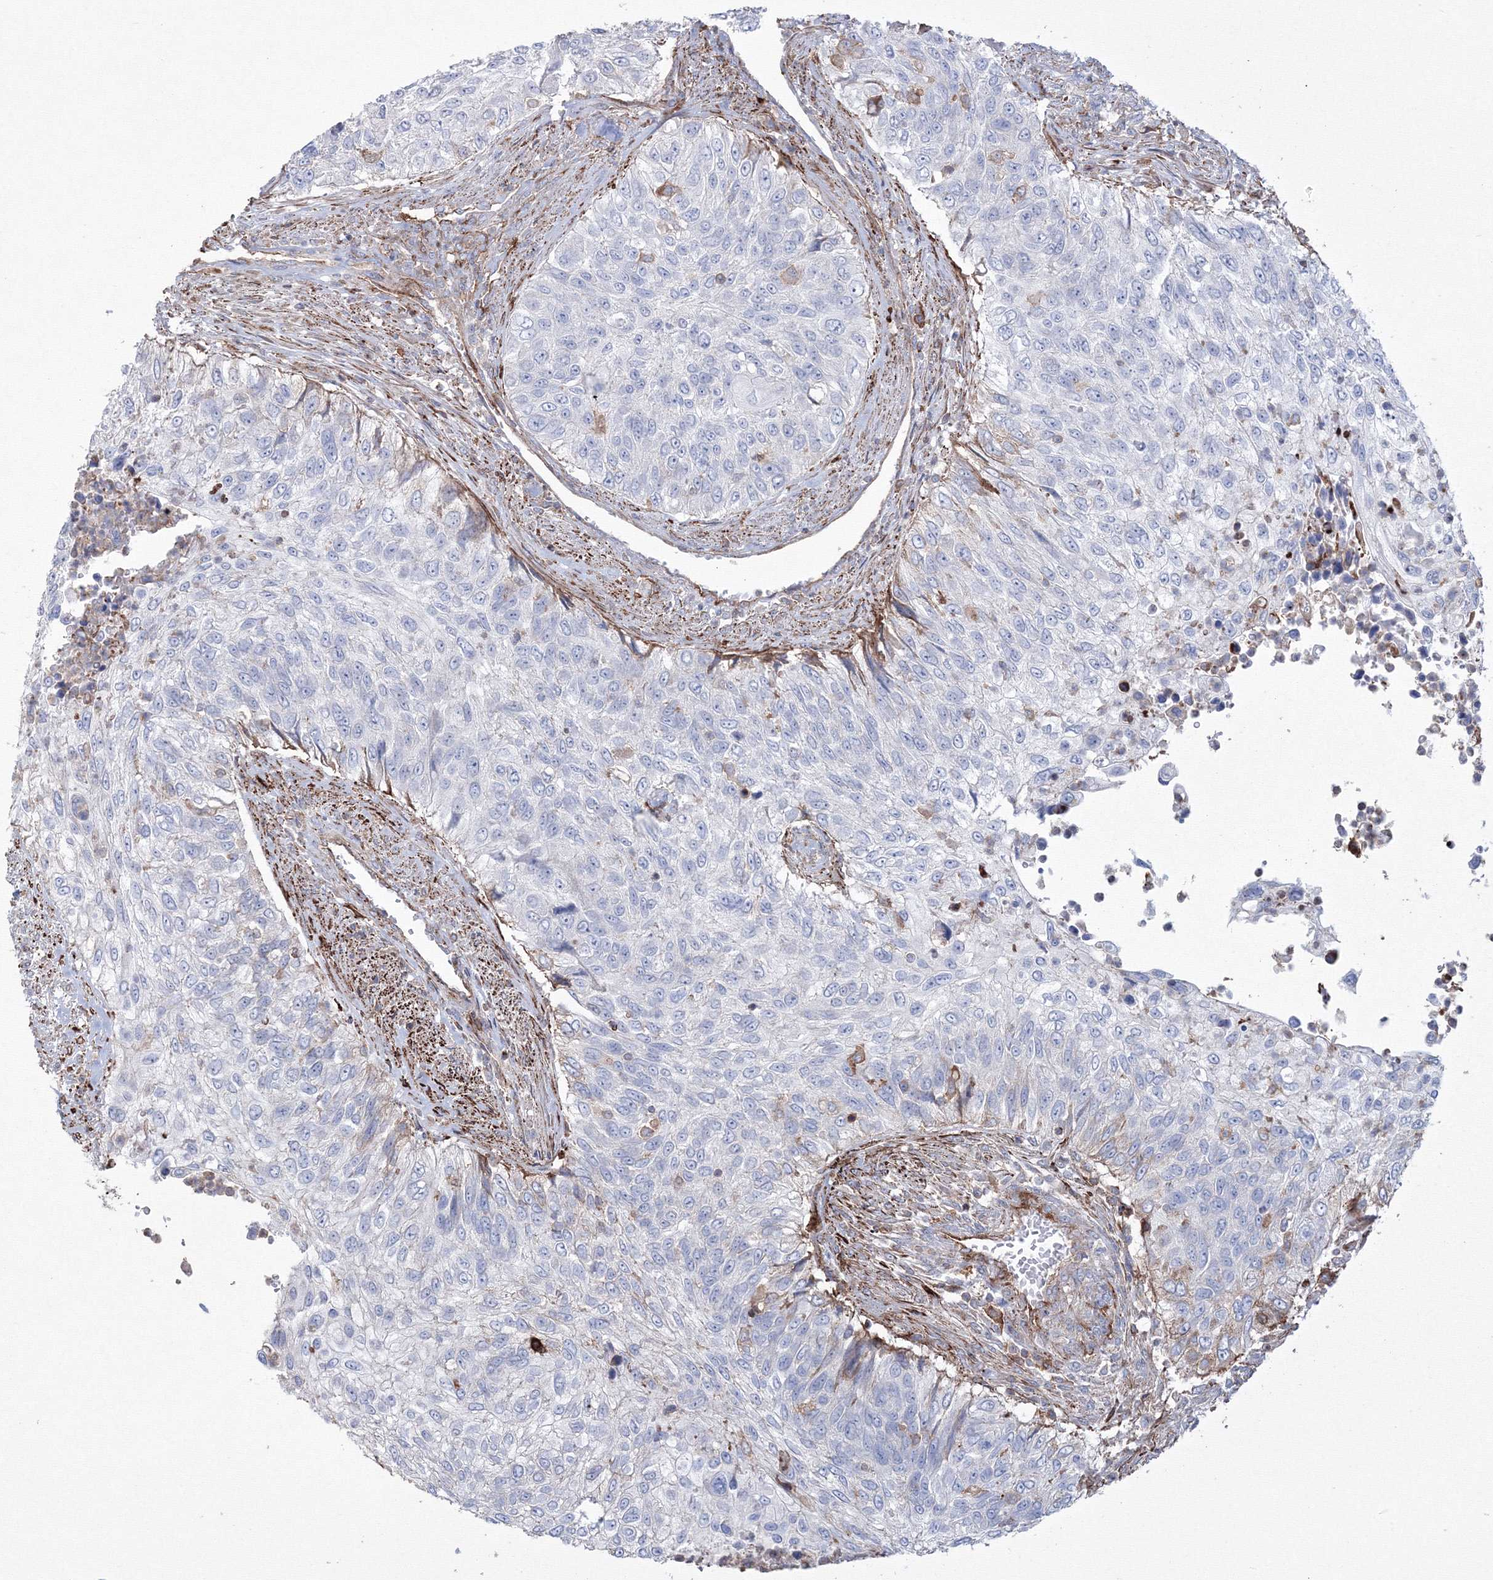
{"staining": {"intensity": "negative", "quantity": "none", "location": "none"}, "tissue": "urothelial cancer", "cell_type": "Tumor cells", "image_type": "cancer", "snomed": [{"axis": "morphology", "description": "Urothelial carcinoma, High grade"}, {"axis": "topography", "description": "Urinary bladder"}], "caption": "IHC of urothelial cancer exhibits no staining in tumor cells.", "gene": "GPR82", "patient": {"sex": "female", "age": 60}}